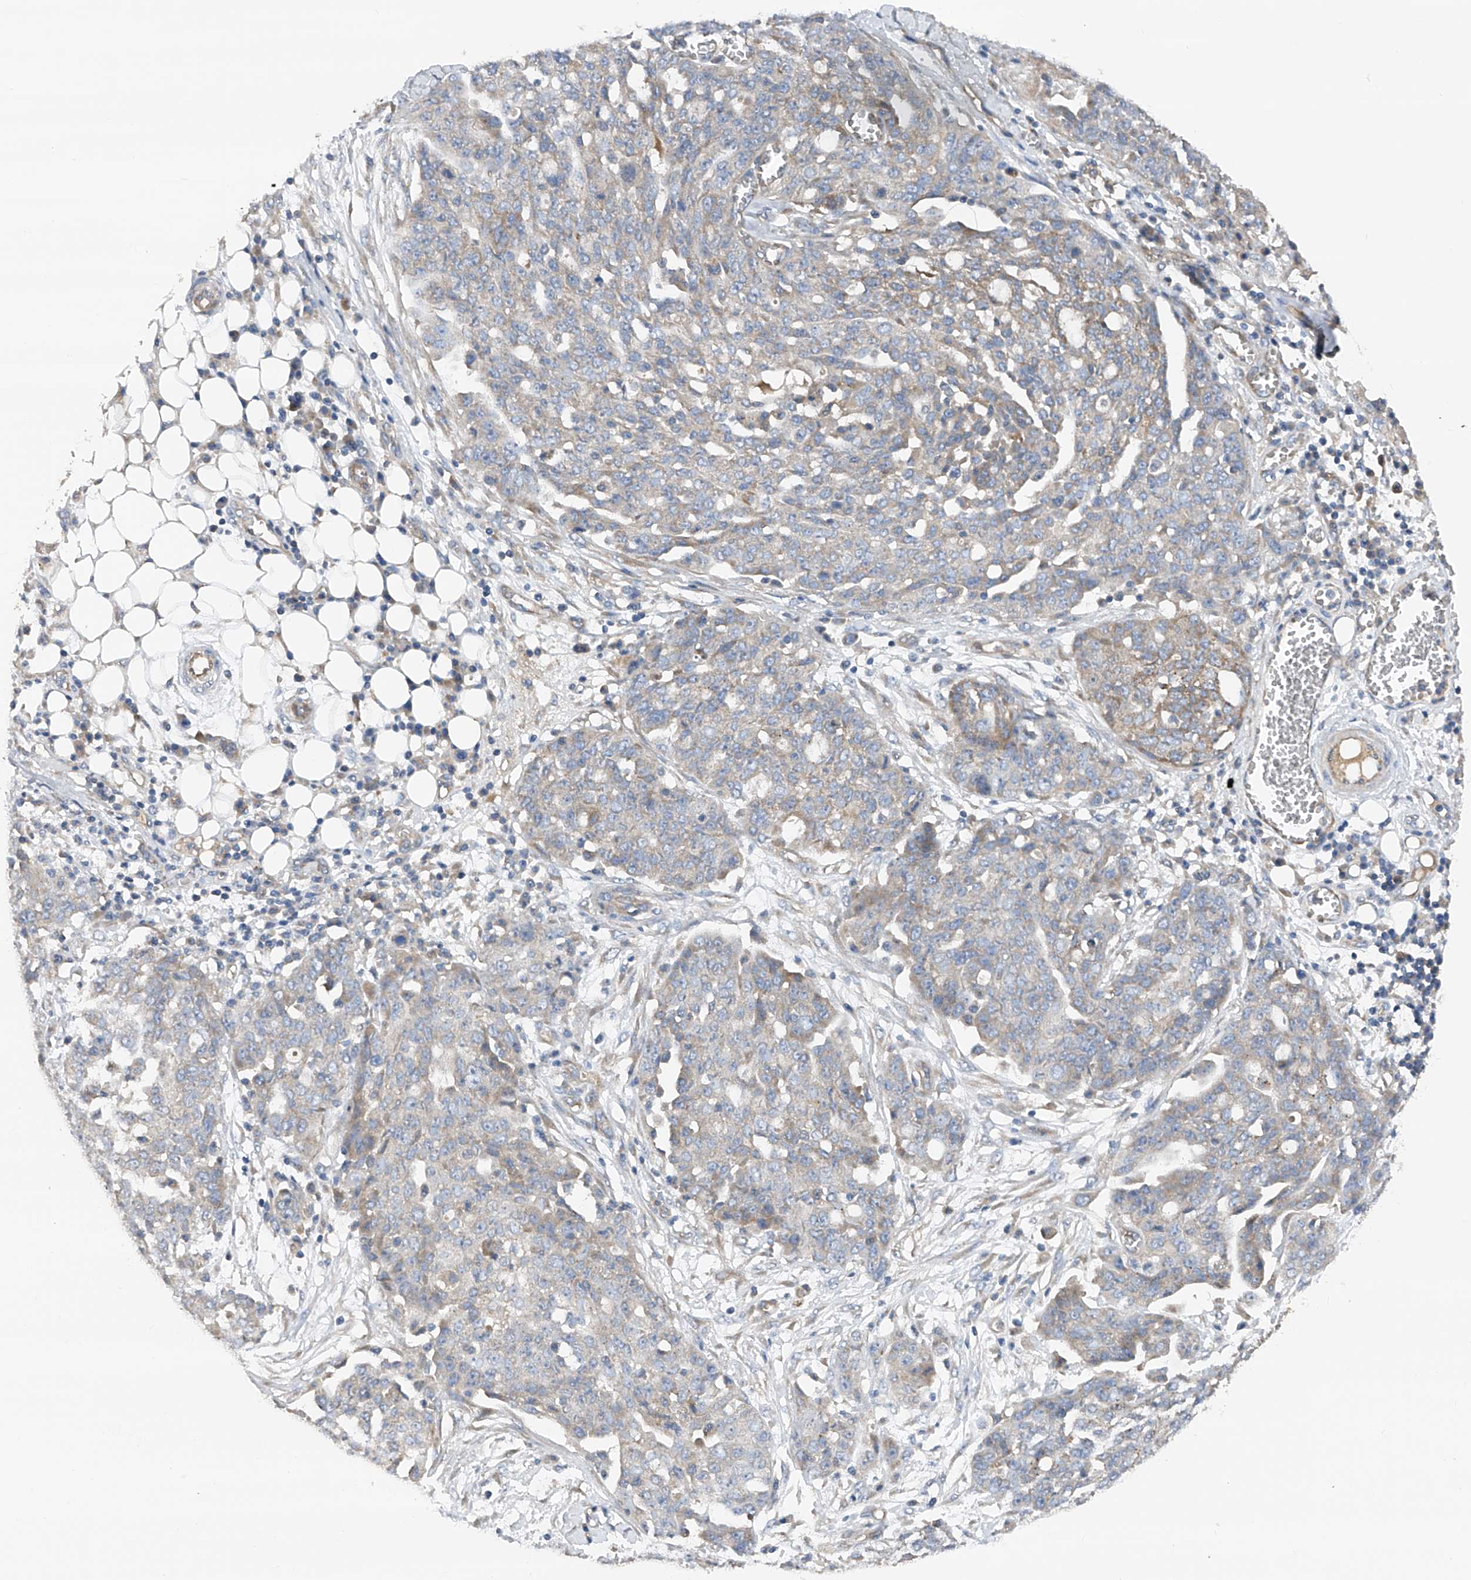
{"staining": {"intensity": "weak", "quantity": "<25%", "location": "cytoplasmic/membranous"}, "tissue": "ovarian cancer", "cell_type": "Tumor cells", "image_type": "cancer", "snomed": [{"axis": "morphology", "description": "Cystadenocarcinoma, serous, NOS"}, {"axis": "topography", "description": "Soft tissue"}, {"axis": "topography", "description": "Ovary"}], "caption": "Immunohistochemistry micrograph of neoplastic tissue: serous cystadenocarcinoma (ovarian) stained with DAB (3,3'-diaminobenzidine) exhibits no significant protein staining in tumor cells.", "gene": "PTK2", "patient": {"sex": "female", "age": 57}}